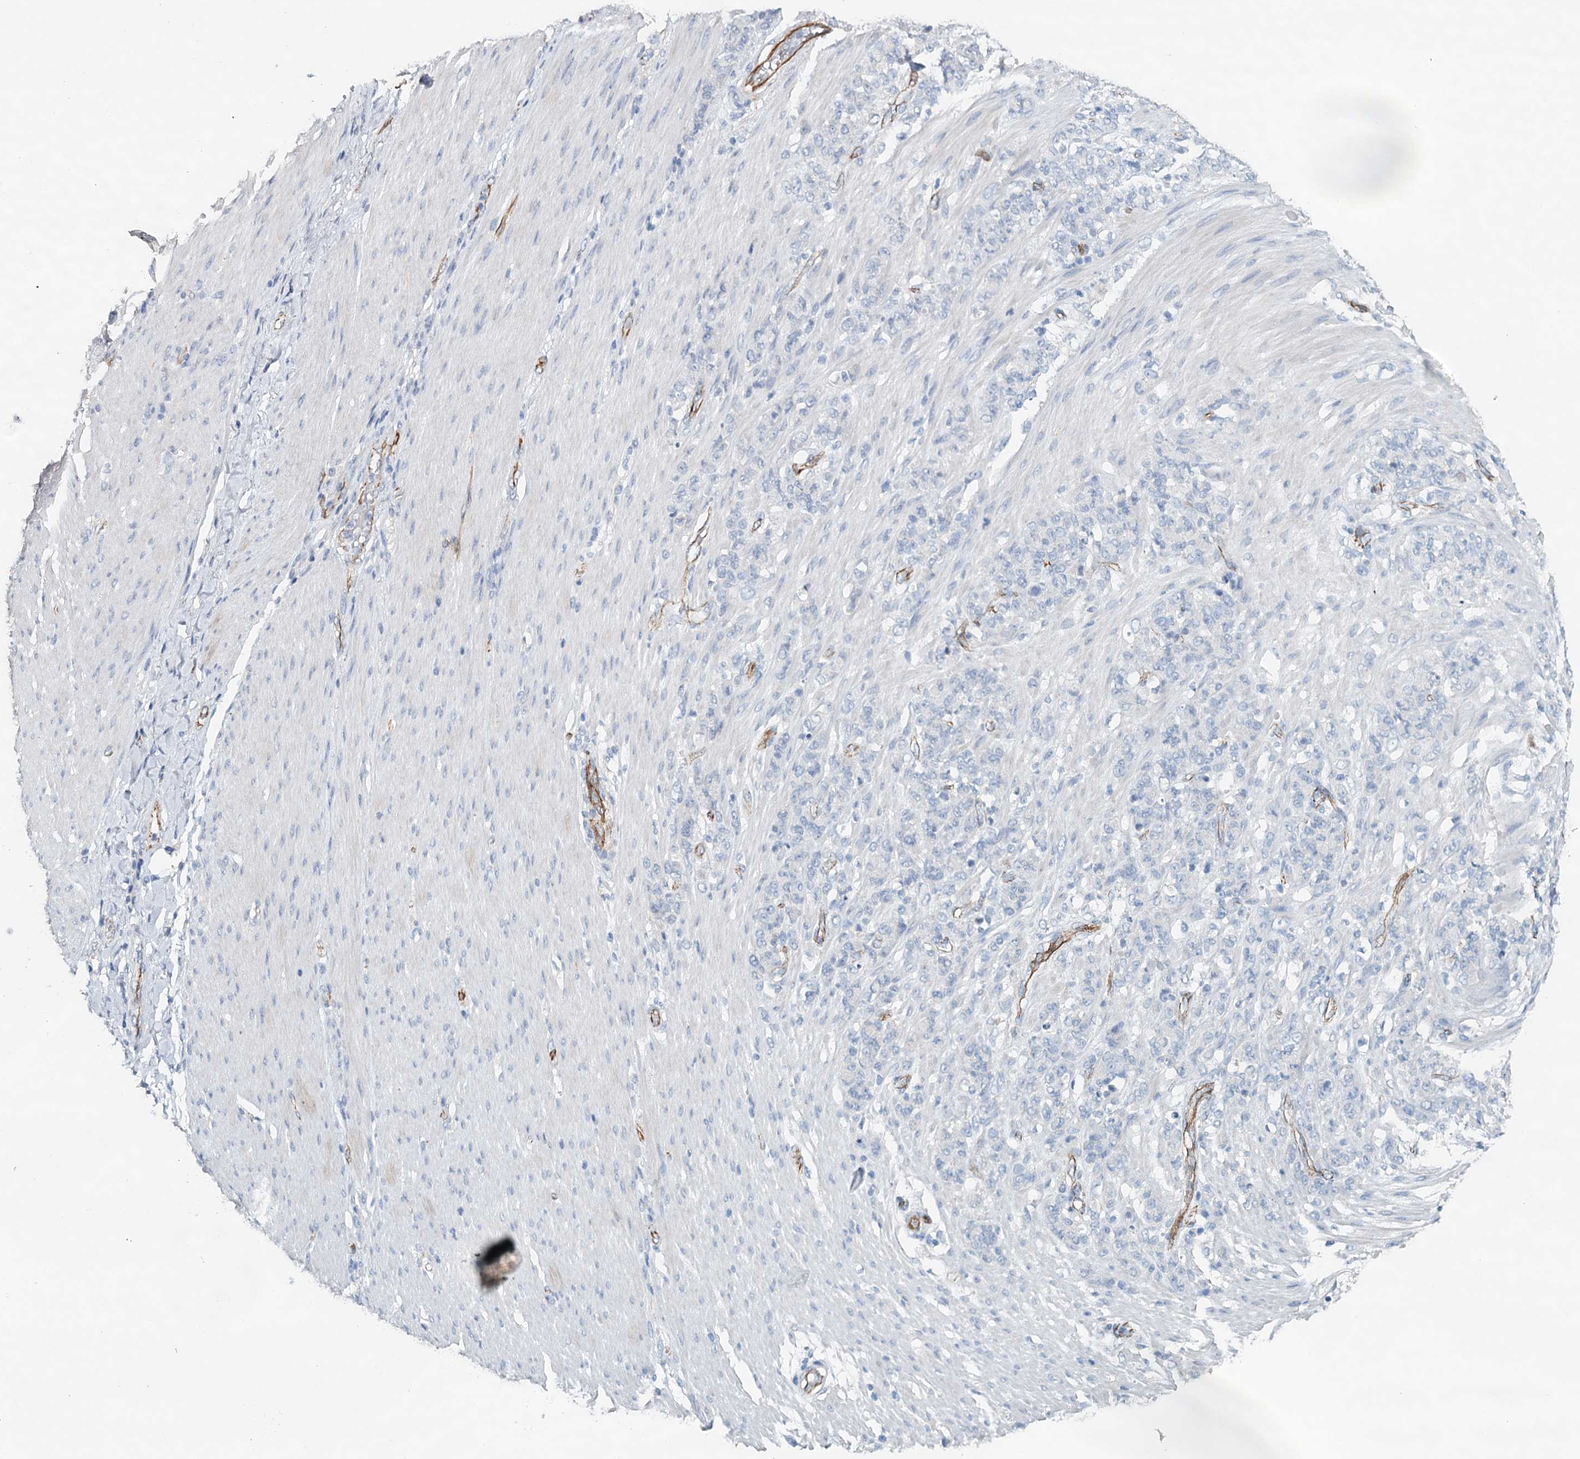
{"staining": {"intensity": "negative", "quantity": "none", "location": "none"}, "tissue": "stomach cancer", "cell_type": "Tumor cells", "image_type": "cancer", "snomed": [{"axis": "morphology", "description": "Adenocarcinoma, NOS"}, {"axis": "topography", "description": "Stomach"}], "caption": "The micrograph reveals no staining of tumor cells in stomach cancer.", "gene": "SYNPO", "patient": {"sex": "female", "age": 79}}